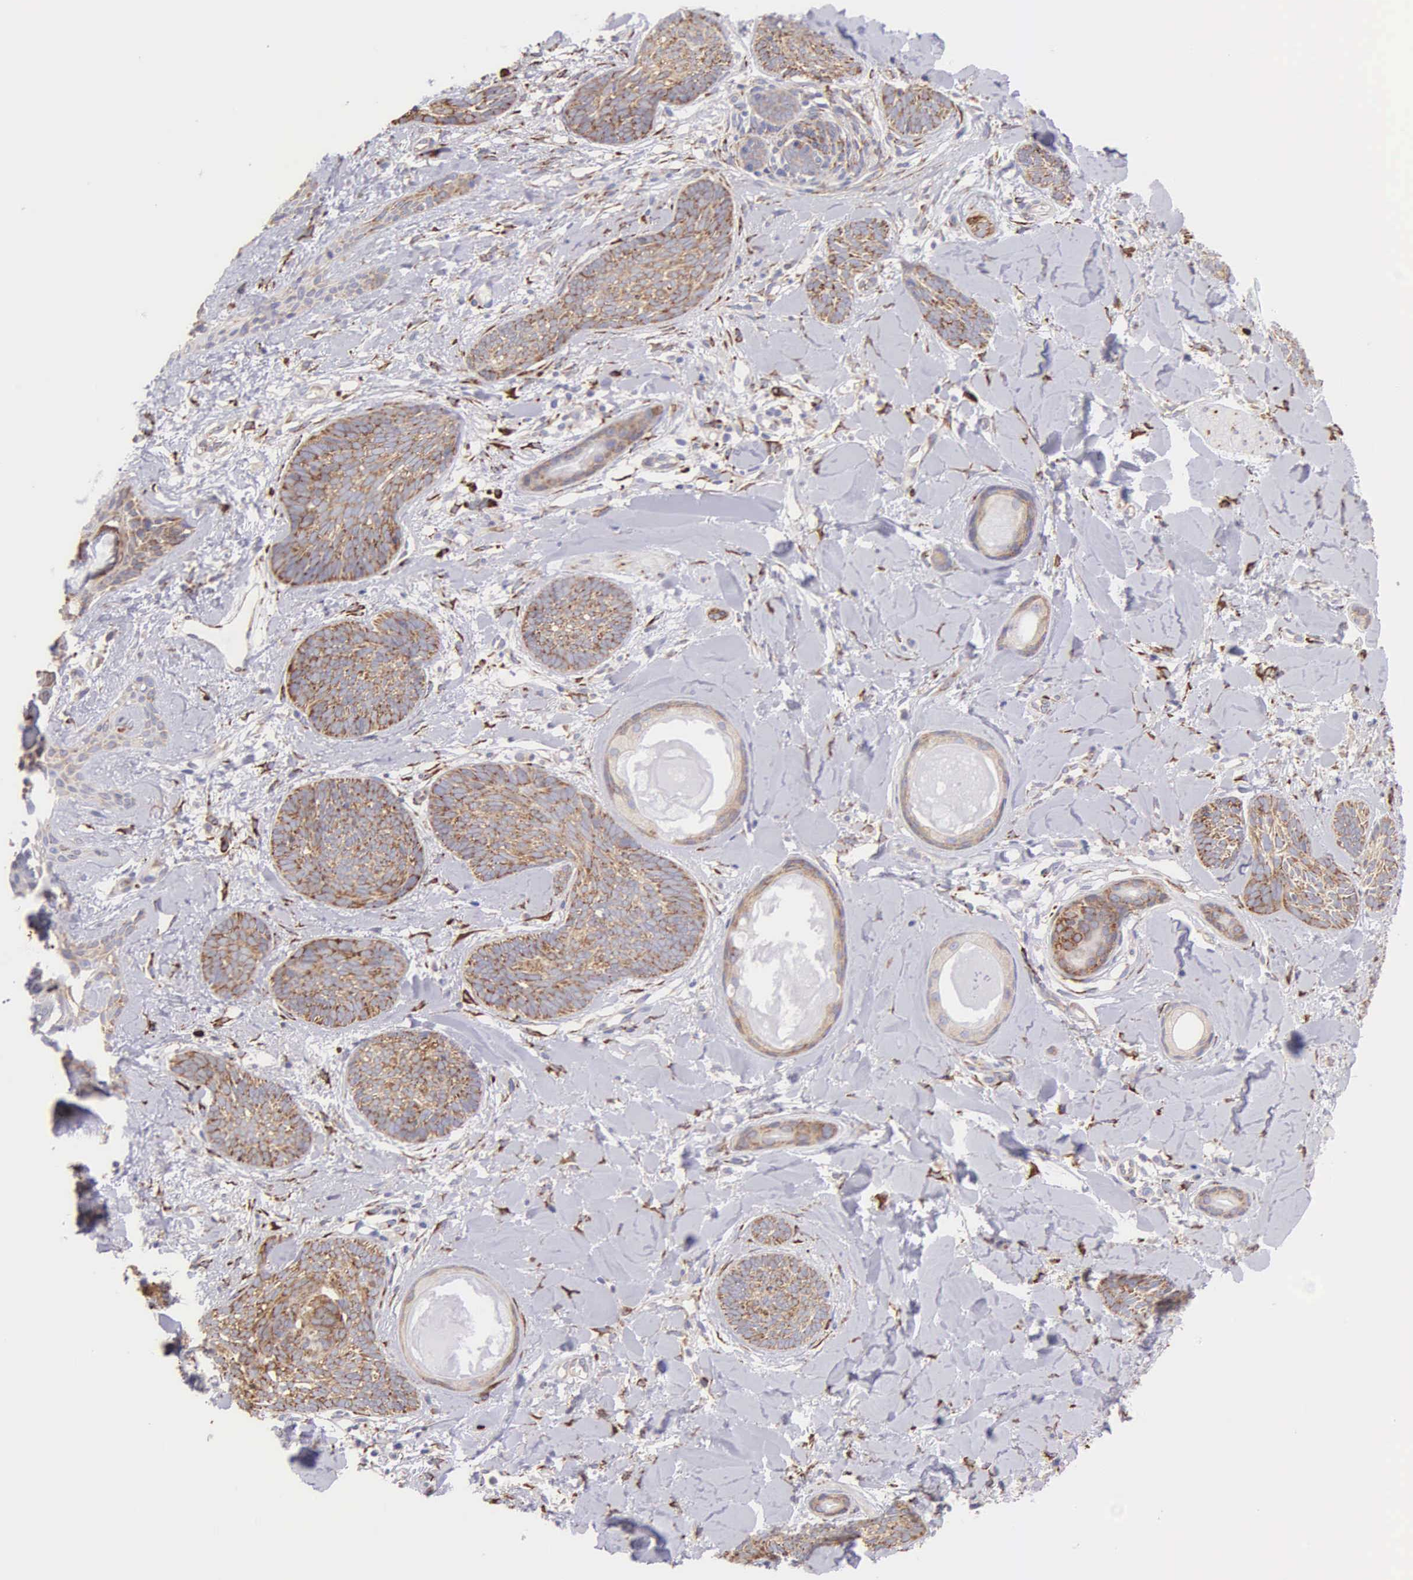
{"staining": {"intensity": "moderate", "quantity": ">75%", "location": "cytoplasmic/membranous"}, "tissue": "skin cancer", "cell_type": "Tumor cells", "image_type": "cancer", "snomed": [{"axis": "morphology", "description": "Basal cell carcinoma"}, {"axis": "topography", "description": "Skin"}], "caption": "A brown stain shows moderate cytoplasmic/membranous staining of a protein in skin basal cell carcinoma tumor cells.", "gene": "CKAP4", "patient": {"sex": "female", "age": 81}}